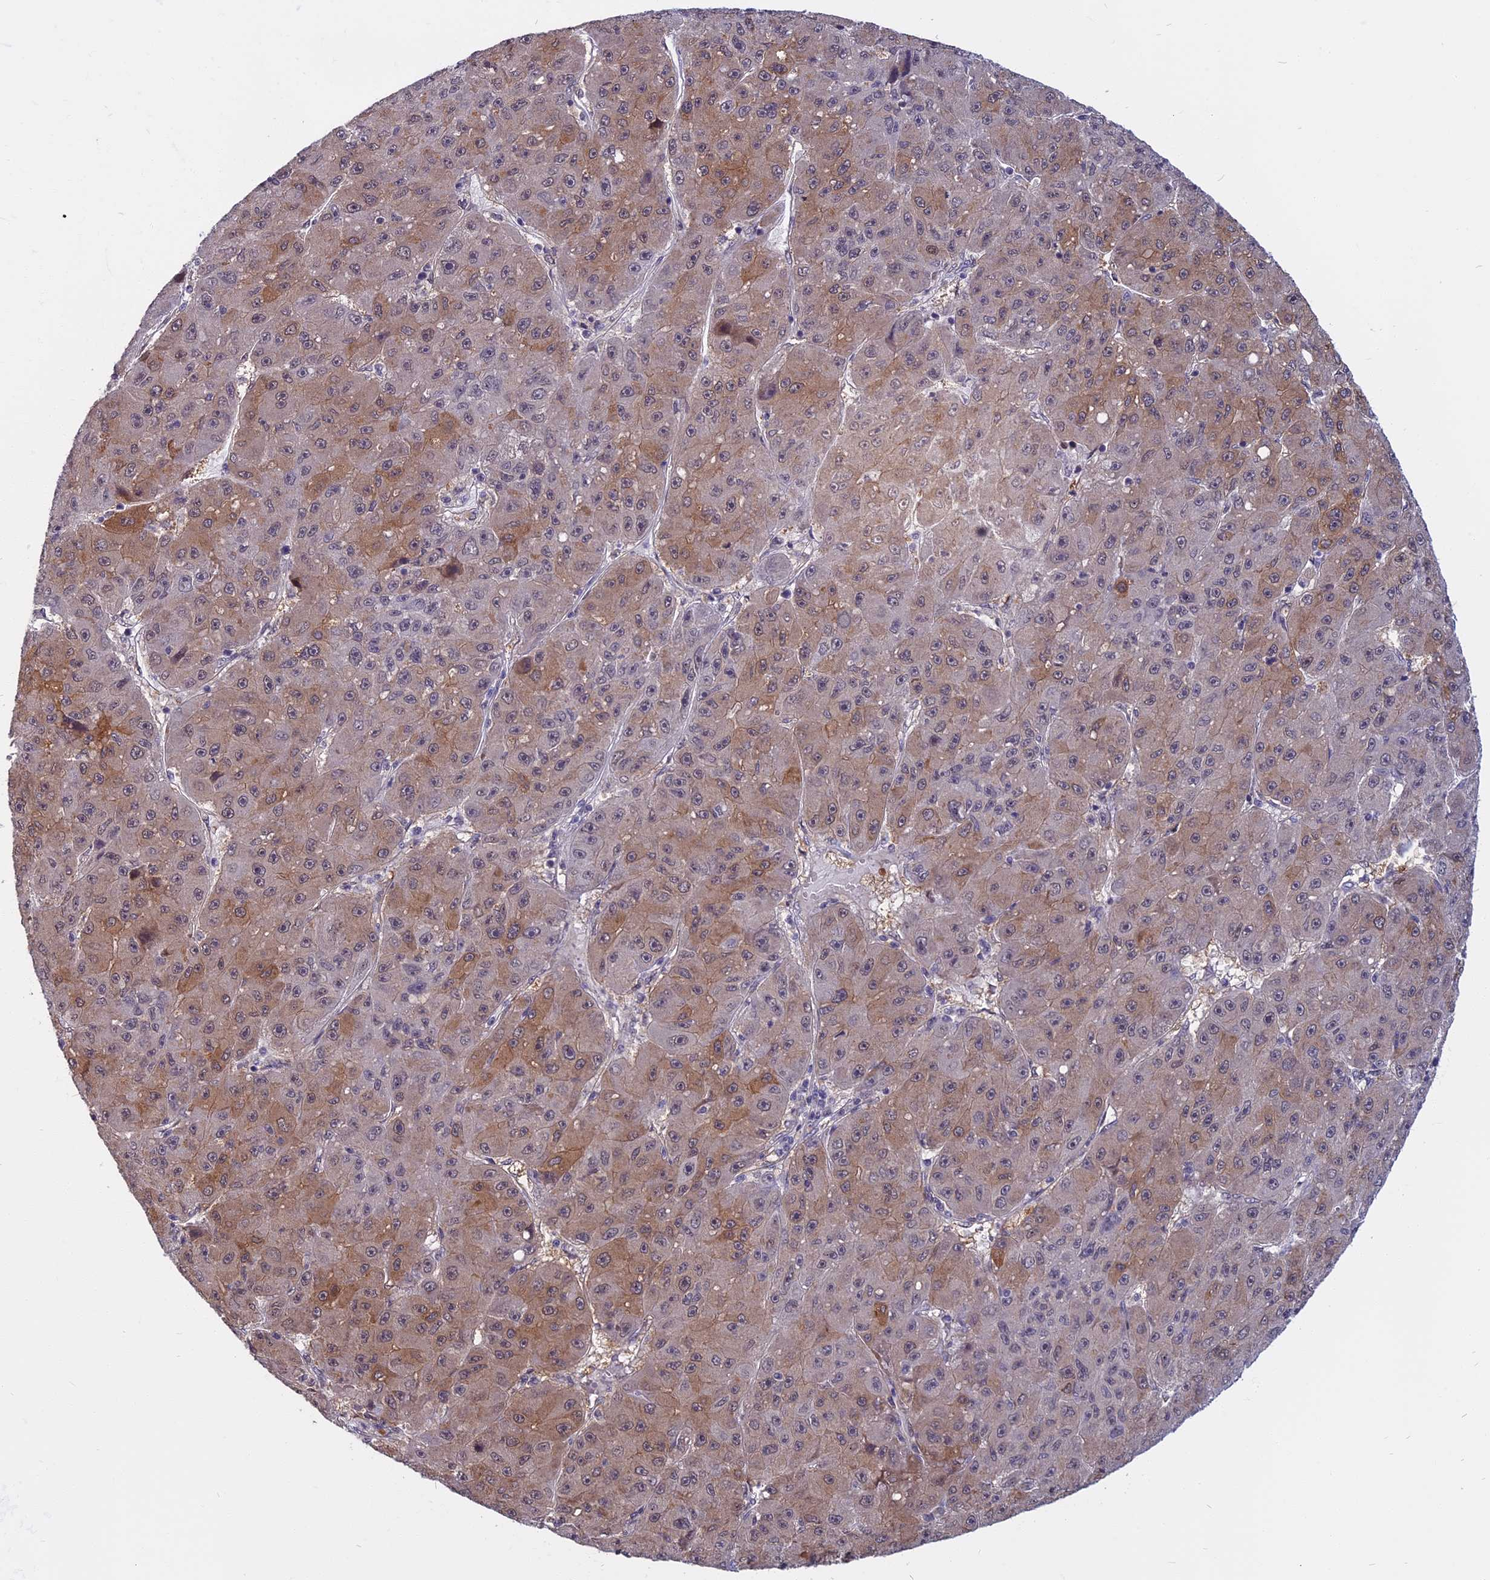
{"staining": {"intensity": "weak", "quantity": ">75%", "location": "cytoplasmic/membranous"}, "tissue": "liver cancer", "cell_type": "Tumor cells", "image_type": "cancer", "snomed": [{"axis": "morphology", "description": "Carcinoma, Hepatocellular, NOS"}, {"axis": "topography", "description": "Liver"}], "caption": "Immunohistochemistry (DAB) staining of human hepatocellular carcinoma (liver) reveals weak cytoplasmic/membranous protein expression in approximately >75% of tumor cells. (DAB IHC with brightfield microscopy, high magnification).", "gene": "CCDC113", "patient": {"sex": "male", "age": 67}}